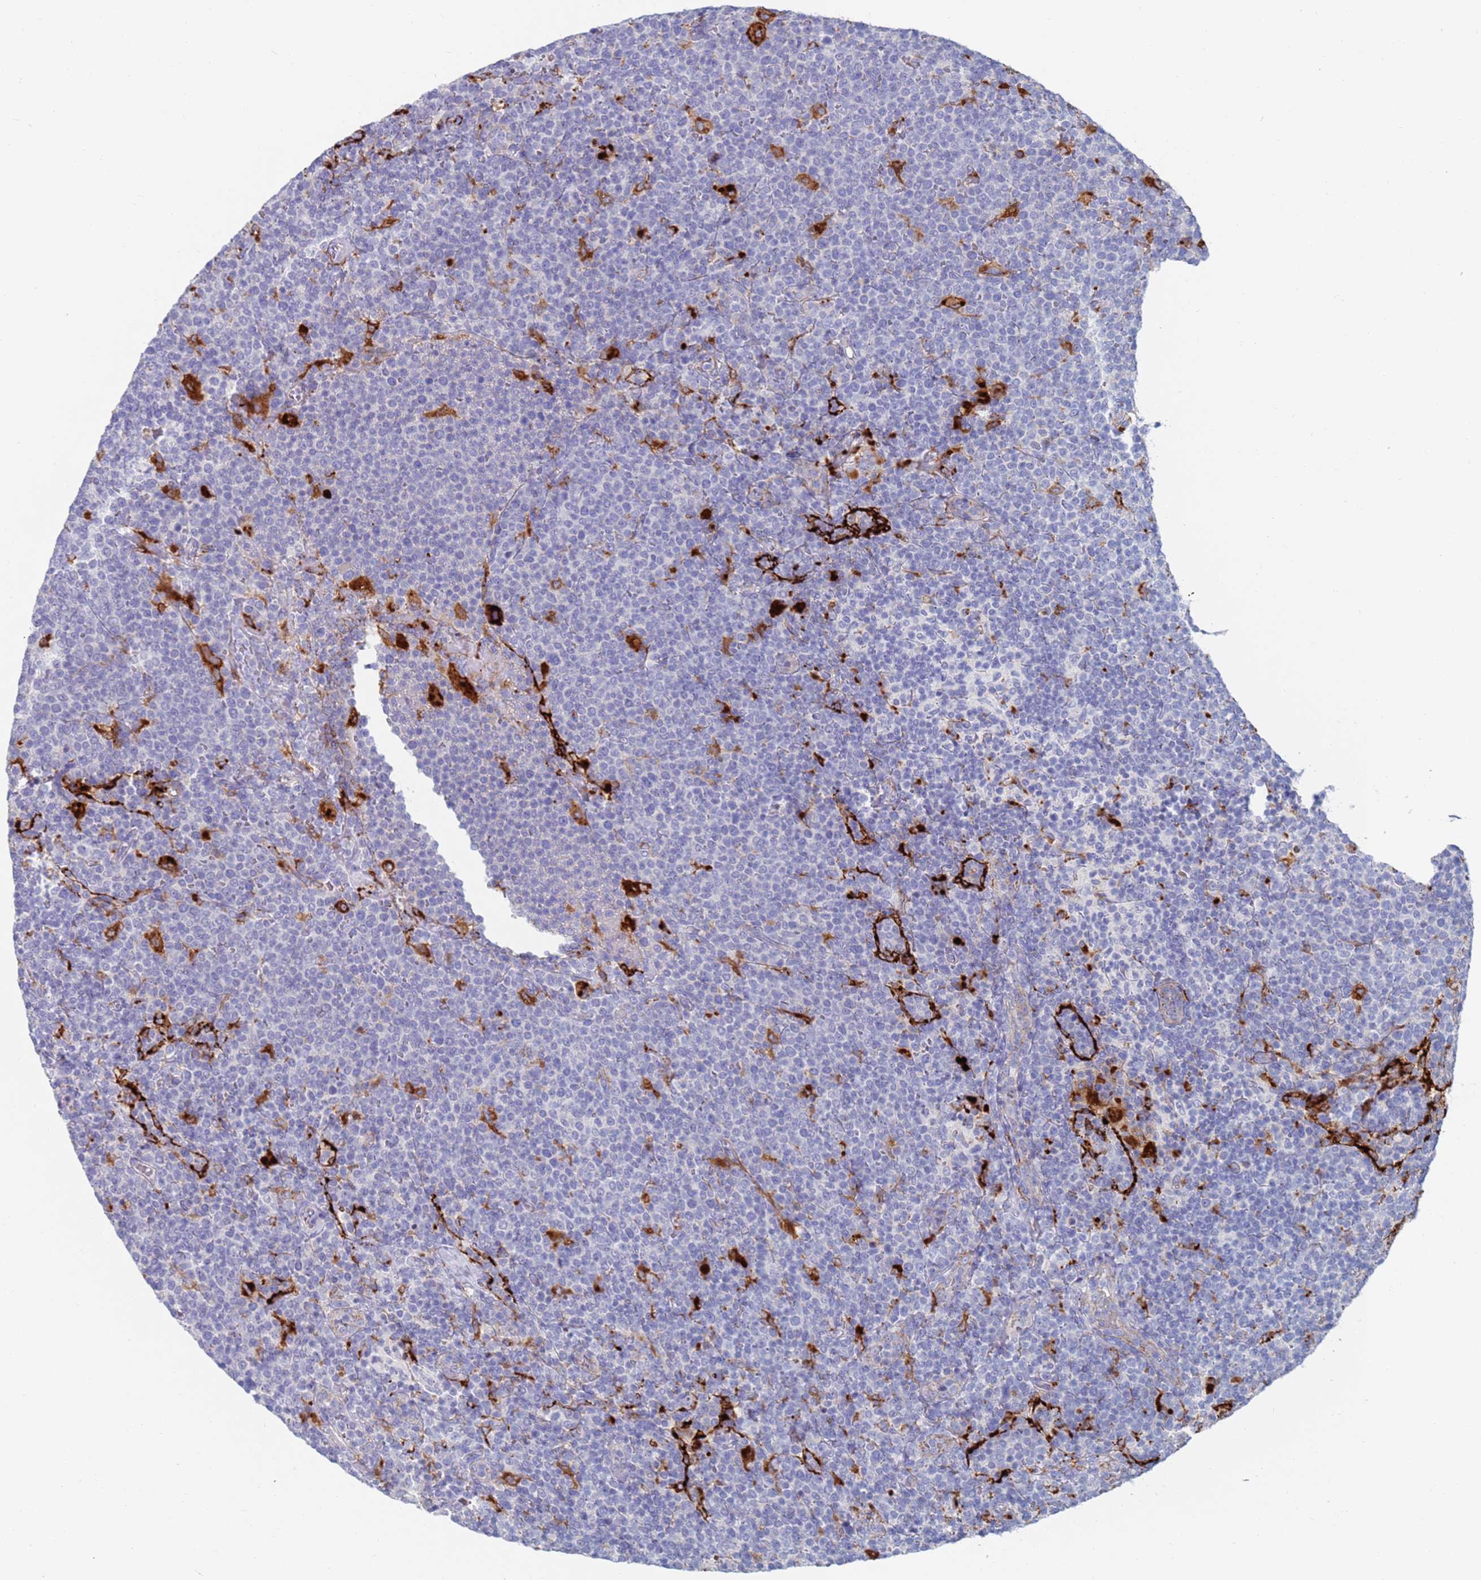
{"staining": {"intensity": "negative", "quantity": "none", "location": "none"}, "tissue": "lymphoma", "cell_type": "Tumor cells", "image_type": "cancer", "snomed": [{"axis": "morphology", "description": "Malignant lymphoma, non-Hodgkin's type, High grade"}, {"axis": "topography", "description": "Lymph node"}], "caption": "This is a micrograph of immunohistochemistry staining of lymphoma, which shows no positivity in tumor cells. Nuclei are stained in blue.", "gene": "FUCA1", "patient": {"sex": "male", "age": 61}}